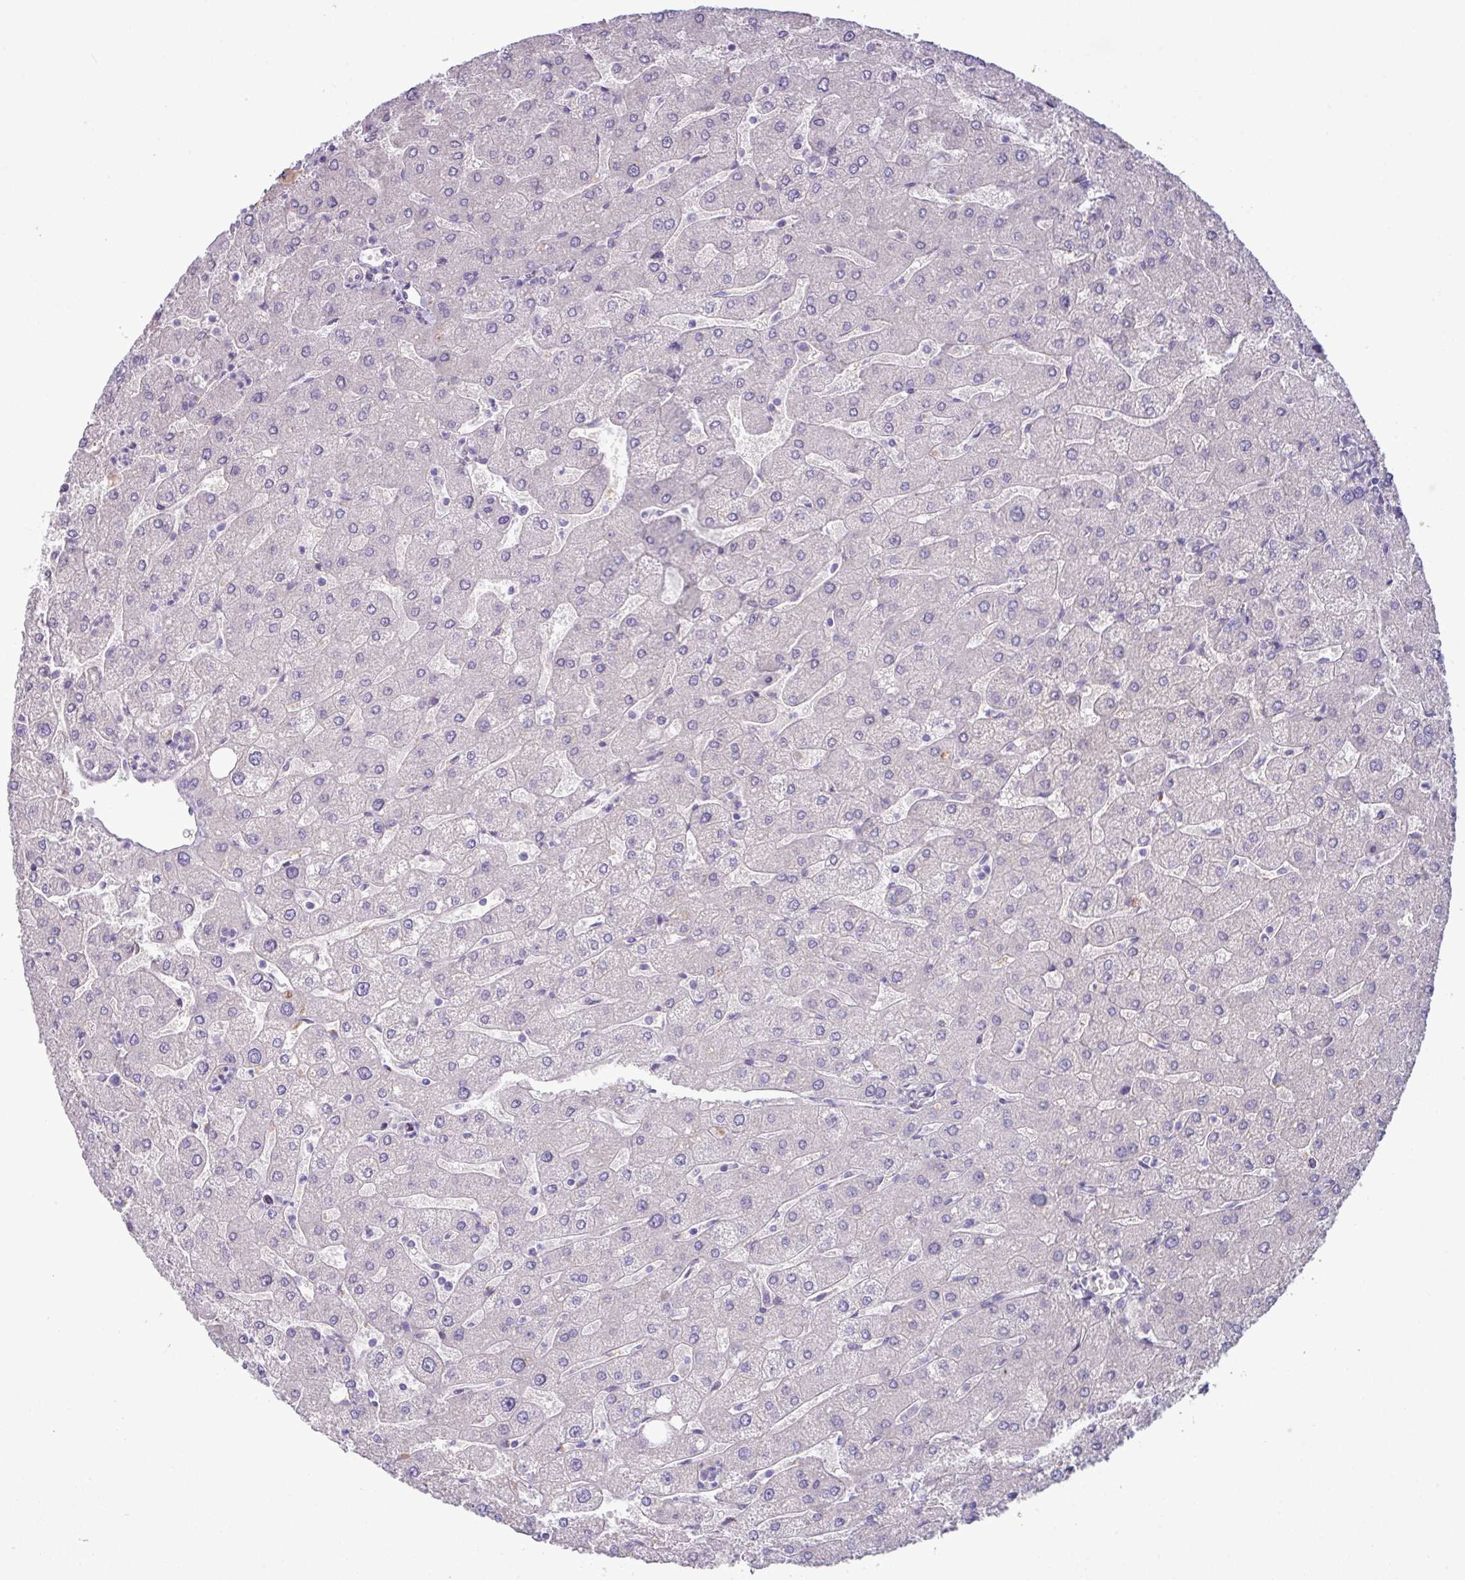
{"staining": {"intensity": "negative", "quantity": "none", "location": "none"}, "tissue": "liver", "cell_type": "Cholangiocytes", "image_type": "normal", "snomed": [{"axis": "morphology", "description": "Normal tissue, NOS"}, {"axis": "topography", "description": "Liver"}], "caption": "Normal liver was stained to show a protein in brown. There is no significant staining in cholangiocytes. (DAB (3,3'-diaminobenzidine) immunohistochemistry (IHC) visualized using brightfield microscopy, high magnification).", "gene": "KIRREL3", "patient": {"sex": "male", "age": 67}}